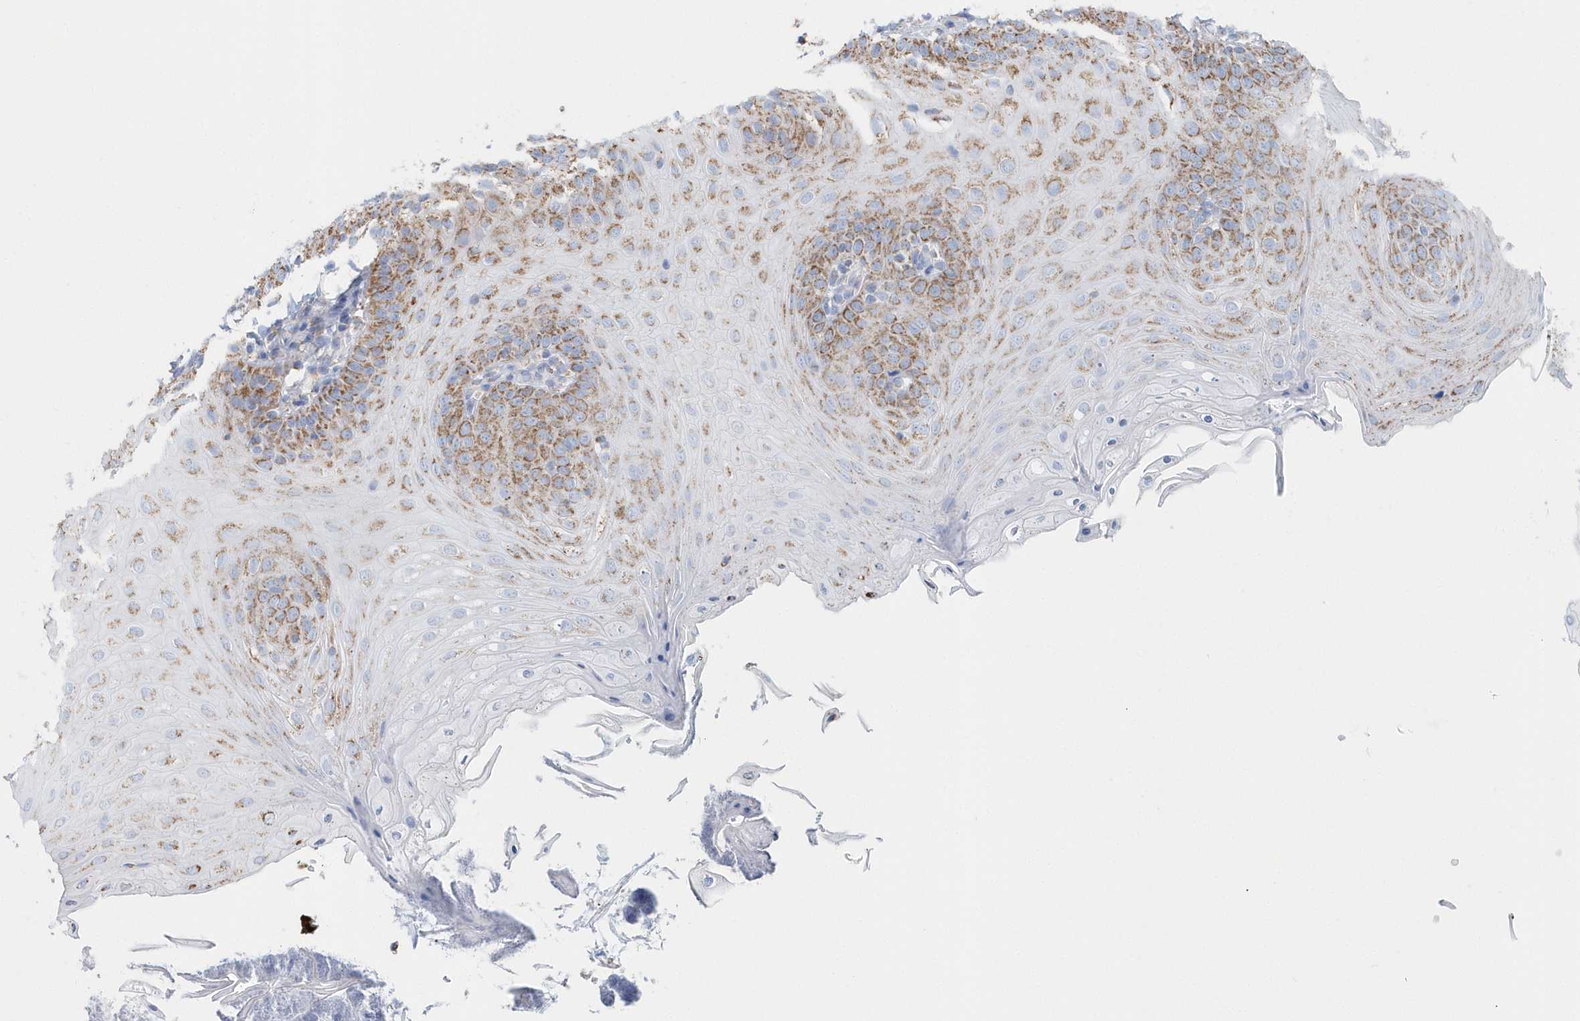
{"staining": {"intensity": "moderate", "quantity": ">75%", "location": "cytoplasmic/membranous"}, "tissue": "oral mucosa", "cell_type": "Squamous epithelial cells", "image_type": "normal", "snomed": [{"axis": "morphology", "description": "Normal tissue, NOS"}, {"axis": "topography", "description": "Oral tissue"}], "caption": "Squamous epithelial cells show medium levels of moderate cytoplasmic/membranous staining in about >75% of cells in normal human oral mucosa. The staining was performed using DAB (3,3'-diaminobenzidine), with brown indicating positive protein expression. Nuclei are stained blue with hematoxylin.", "gene": "TMCO6", "patient": {"sex": "female", "age": 68}}